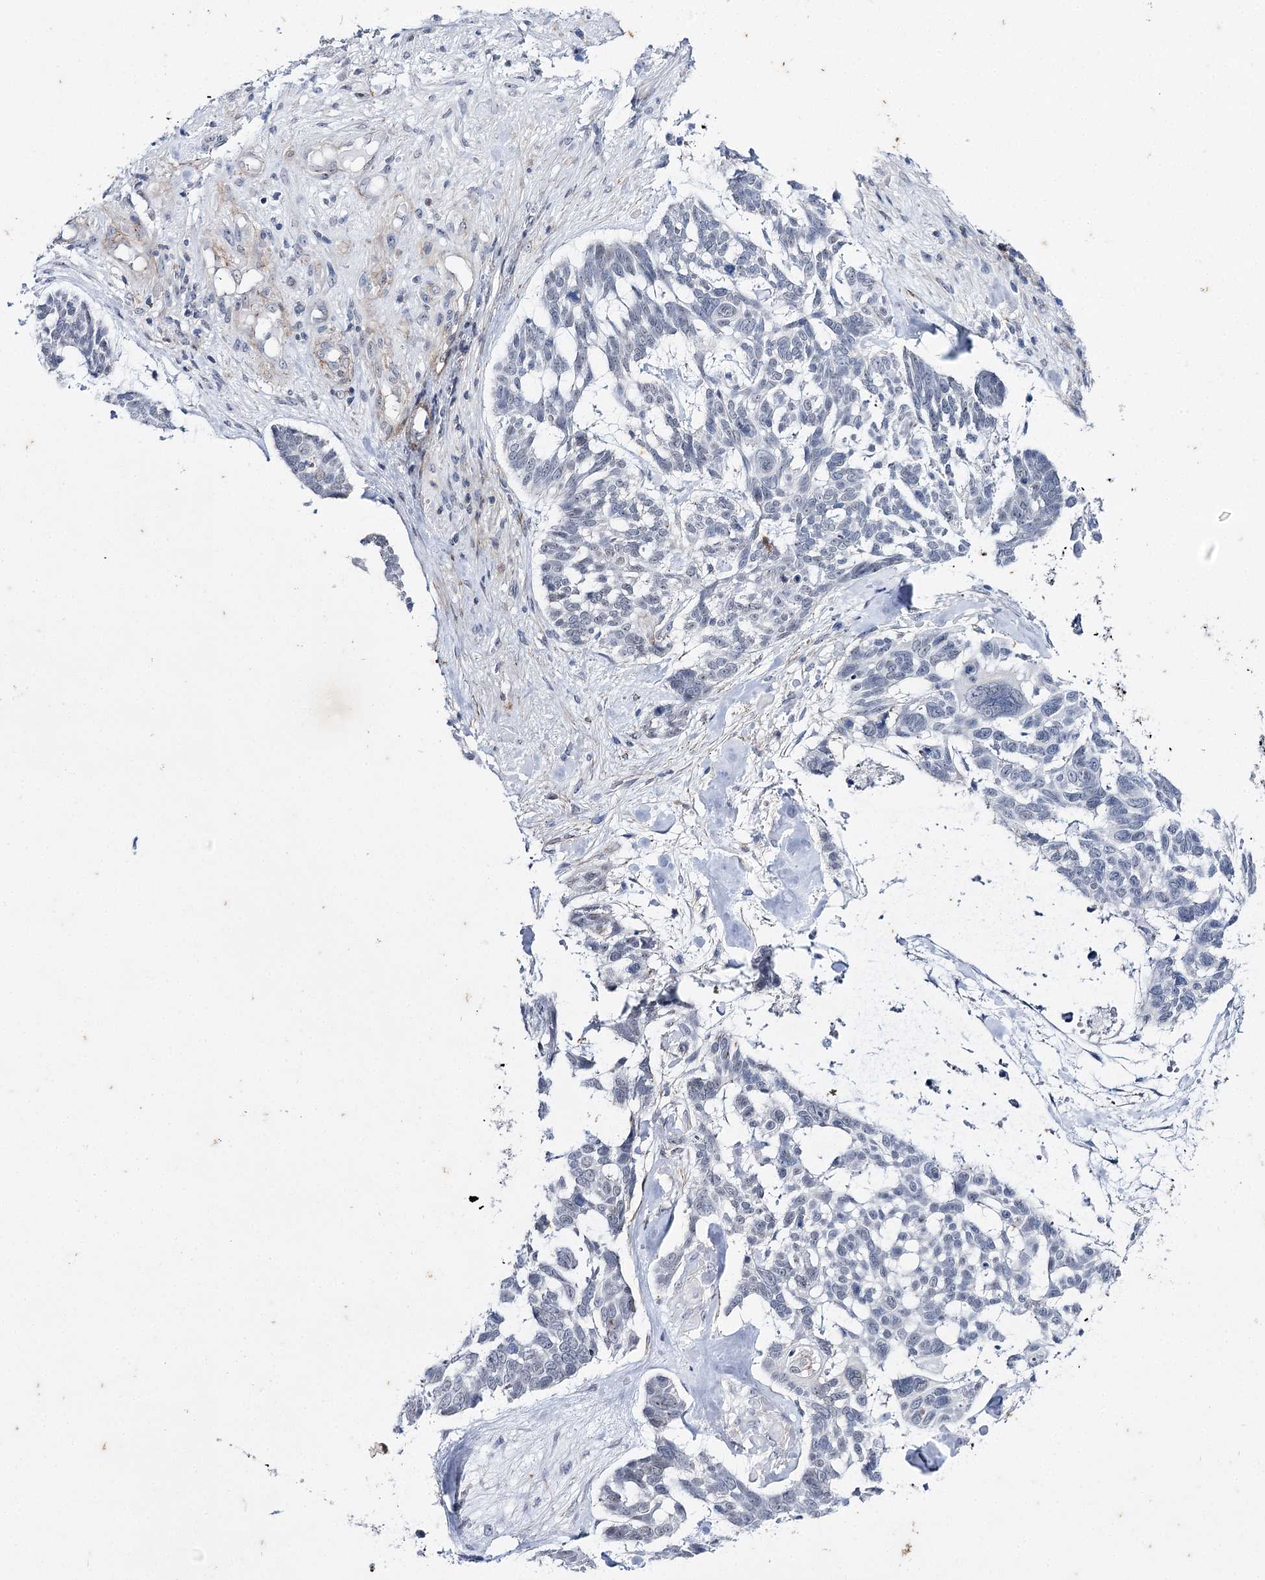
{"staining": {"intensity": "negative", "quantity": "none", "location": "none"}, "tissue": "skin cancer", "cell_type": "Tumor cells", "image_type": "cancer", "snomed": [{"axis": "morphology", "description": "Basal cell carcinoma"}, {"axis": "topography", "description": "Skin"}], "caption": "The micrograph shows no significant positivity in tumor cells of skin cancer.", "gene": "AGXT2", "patient": {"sex": "male", "age": 88}}